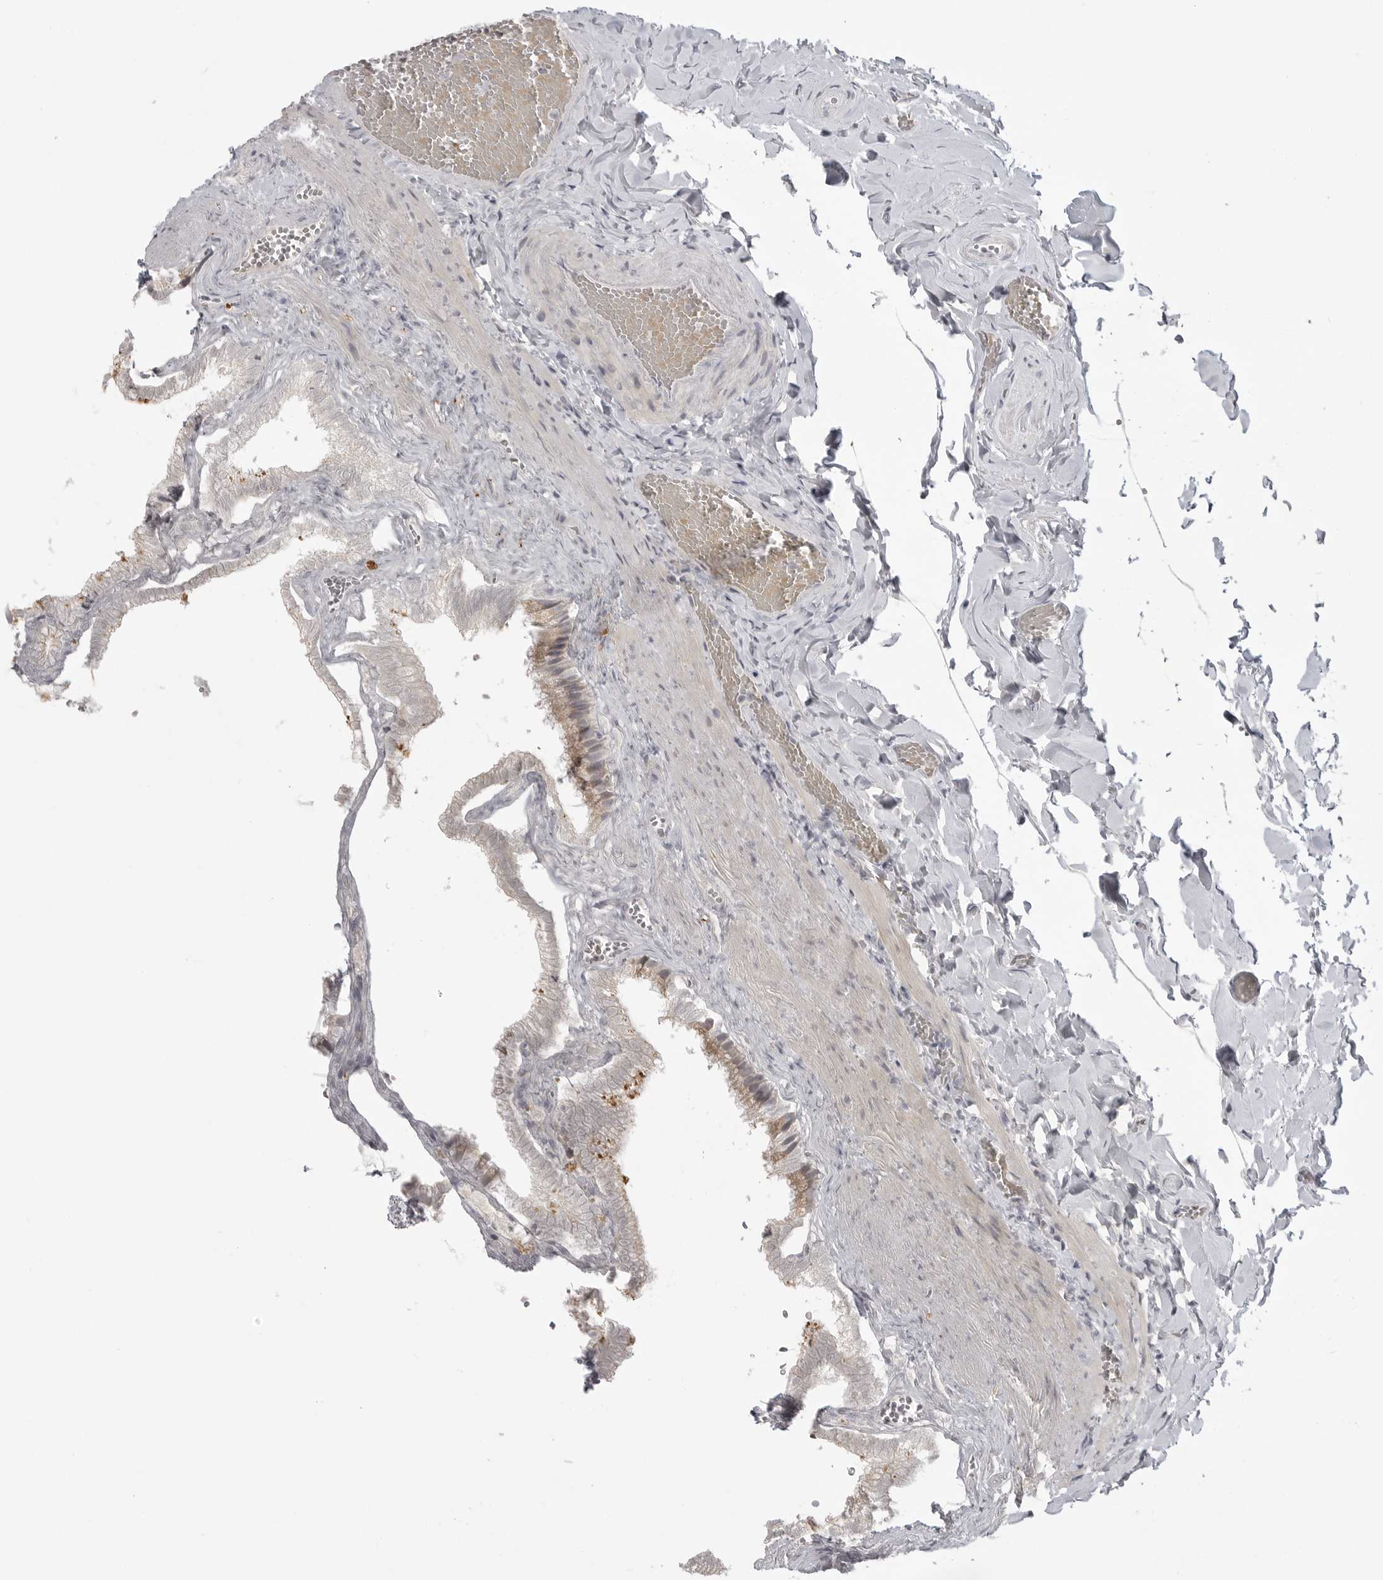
{"staining": {"intensity": "weak", "quantity": ">75%", "location": "cytoplasmic/membranous"}, "tissue": "gallbladder", "cell_type": "Glandular cells", "image_type": "normal", "snomed": [{"axis": "morphology", "description": "Normal tissue, NOS"}, {"axis": "topography", "description": "Gallbladder"}], "caption": "A photomicrograph showing weak cytoplasmic/membranous expression in approximately >75% of glandular cells in benign gallbladder, as visualized by brown immunohistochemical staining.", "gene": "TCTN3", "patient": {"sex": "male", "age": 38}}